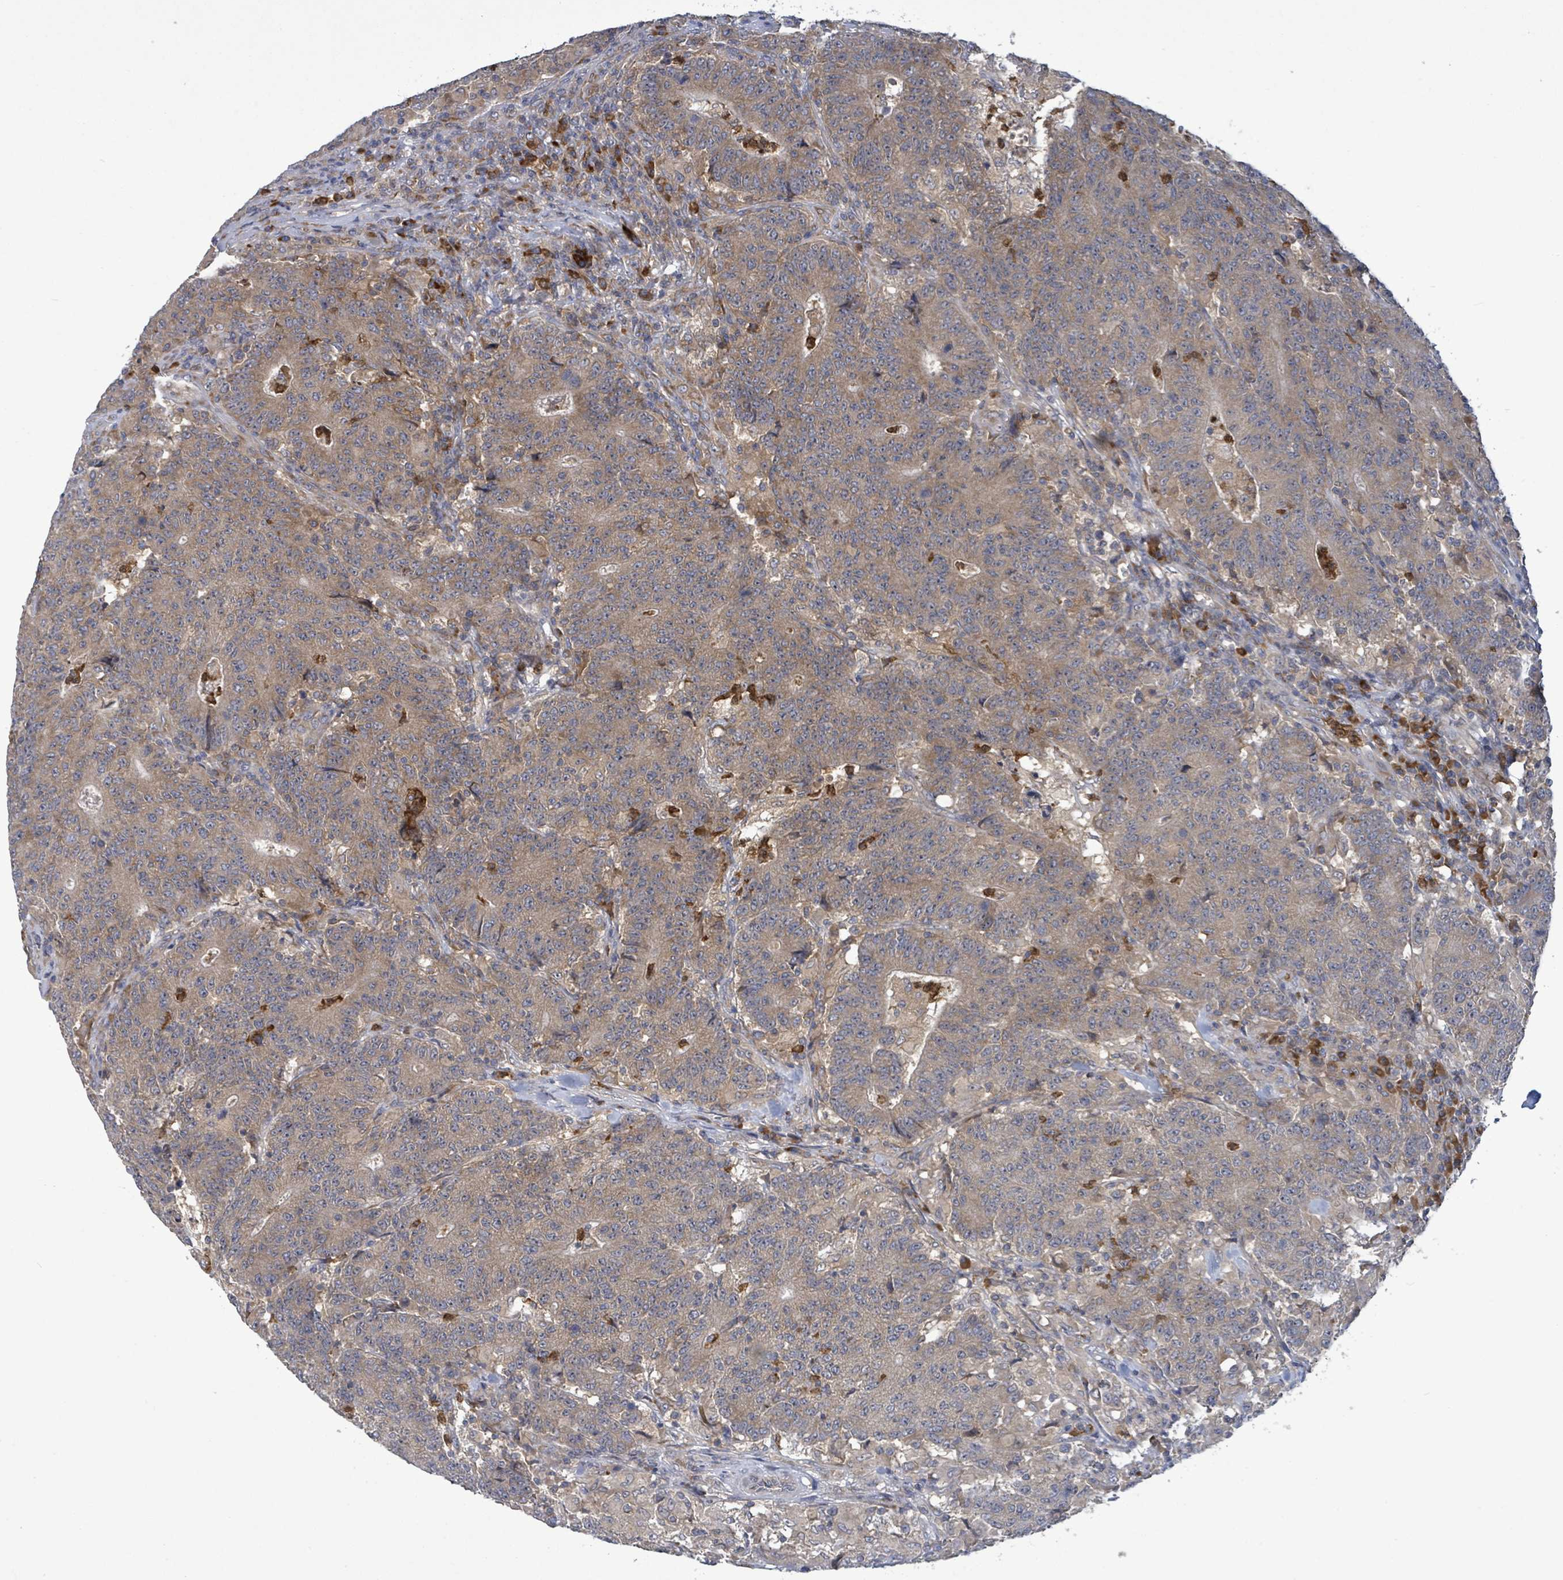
{"staining": {"intensity": "moderate", "quantity": ">75%", "location": "cytoplasmic/membranous"}, "tissue": "colorectal cancer", "cell_type": "Tumor cells", "image_type": "cancer", "snomed": [{"axis": "morphology", "description": "Adenocarcinoma, NOS"}, {"axis": "topography", "description": "Colon"}], "caption": "A brown stain shows moderate cytoplasmic/membranous positivity of a protein in adenocarcinoma (colorectal) tumor cells.", "gene": "SERPINE3", "patient": {"sex": "female", "age": 75}}